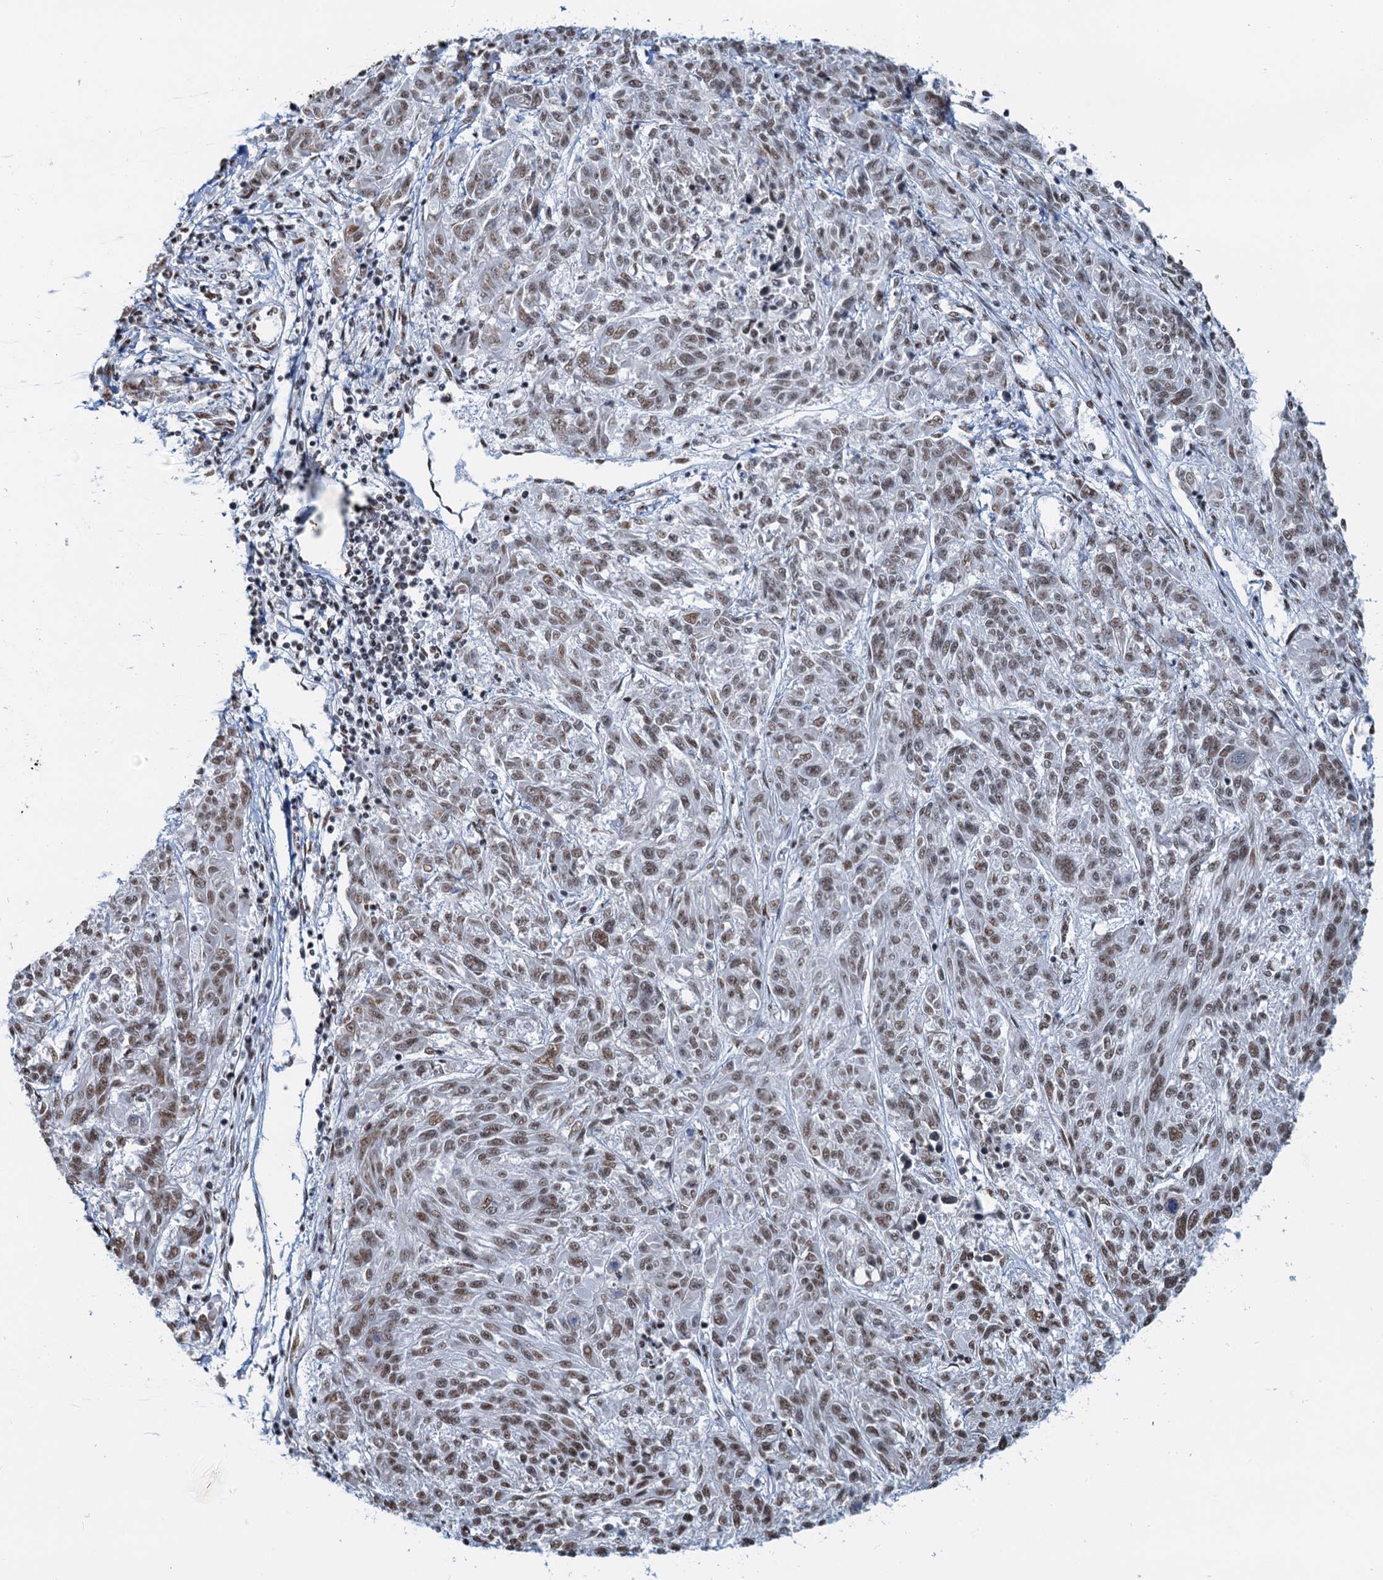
{"staining": {"intensity": "moderate", "quantity": ">75%", "location": "nuclear"}, "tissue": "melanoma", "cell_type": "Tumor cells", "image_type": "cancer", "snomed": [{"axis": "morphology", "description": "Malignant melanoma, NOS"}, {"axis": "topography", "description": "Skin"}], "caption": "Immunohistochemistry of malignant melanoma displays medium levels of moderate nuclear expression in approximately >75% of tumor cells.", "gene": "ZNF609", "patient": {"sex": "male", "age": 53}}